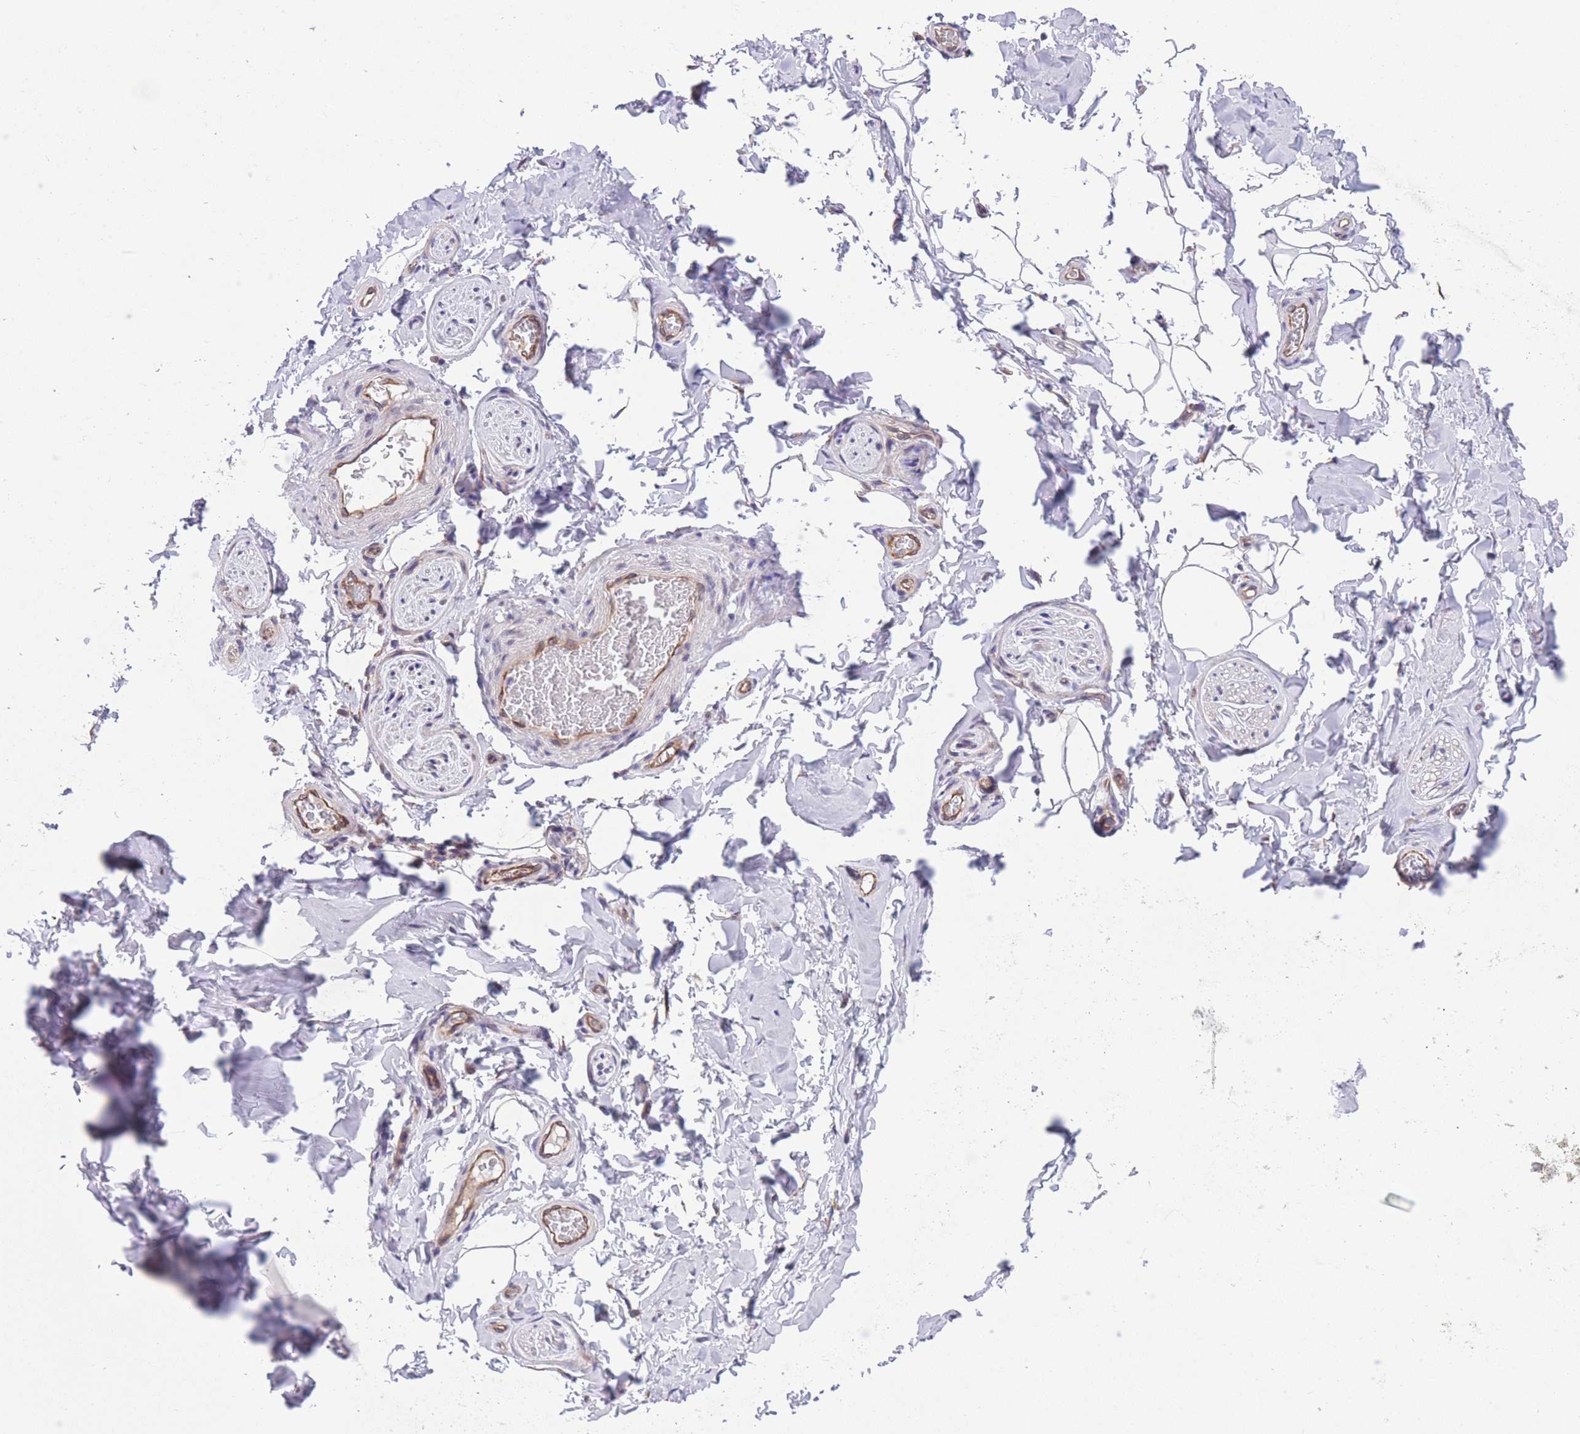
{"staining": {"intensity": "negative", "quantity": "none", "location": "none"}, "tissue": "adipose tissue", "cell_type": "Adipocytes", "image_type": "normal", "snomed": [{"axis": "morphology", "description": "Normal tissue, NOS"}, {"axis": "topography", "description": "Soft tissue"}, {"axis": "topography", "description": "Adipose tissue"}, {"axis": "topography", "description": "Vascular tissue"}, {"axis": "topography", "description": "Peripheral nerve tissue"}], "caption": "Immunohistochemistry image of unremarkable adipose tissue: adipose tissue stained with DAB (3,3'-diaminobenzidine) shows no significant protein positivity in adipocytes.", "gene": "WWOX", "patient": {"sex": "male", "age": 46}}